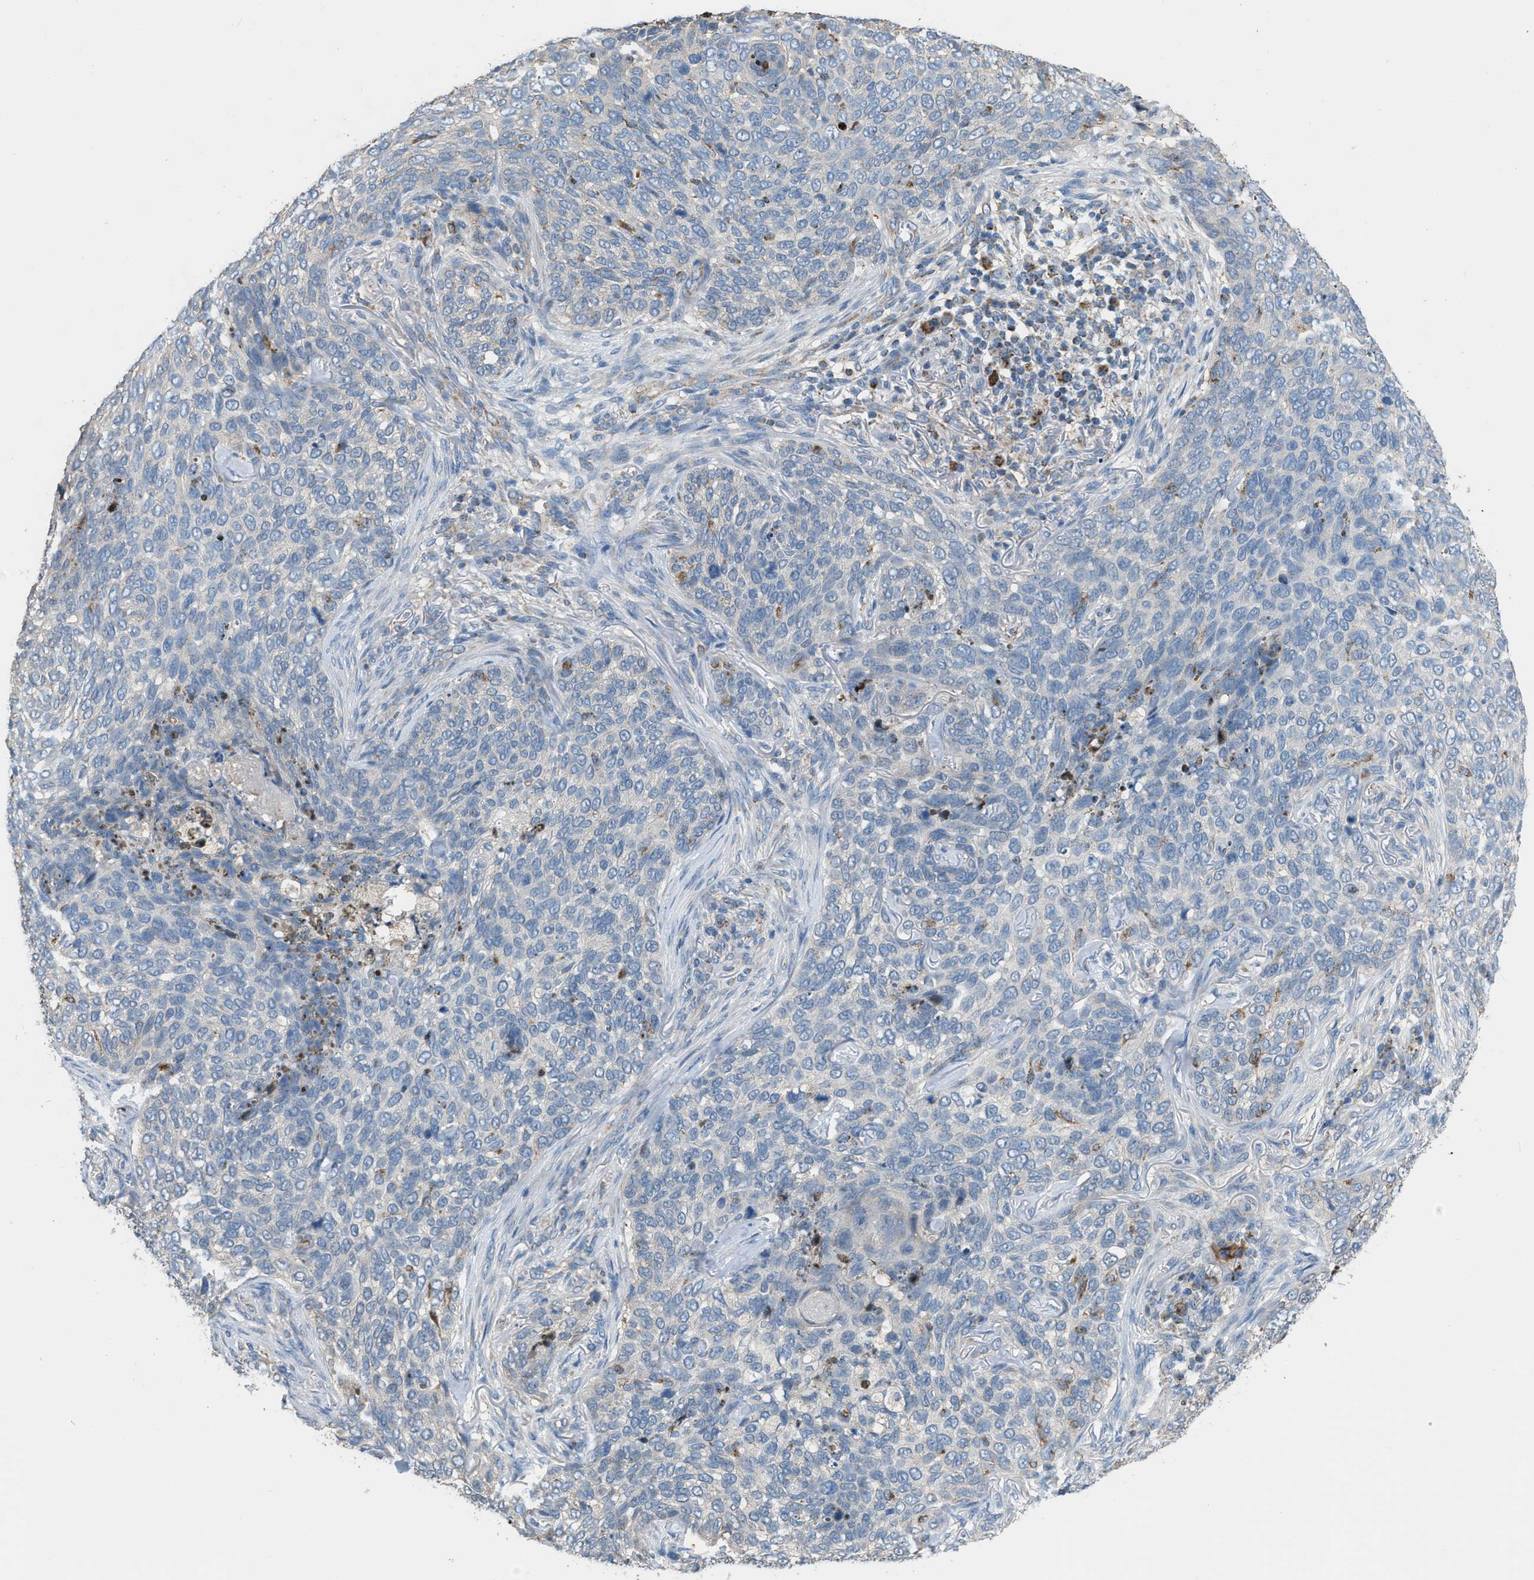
{"staining": {"intensity": "negative", "quantity": "none", "location": "none"}, "tissue": "skin cancer", "cell_type": "Tumor cells", "image_type": "cancer", "snomed": [{"axis": "morphology", "description": "Basal cell carcinoma"}, {"axis": "topography", "description": "Skin"}], "caption": "High magnification brightfield microscopy of basal cell carcinoma (skin) stained with DAB (brown) and counterstained with hematoxylin (blue): tumor cells show no significant staining.", "gene": "ETFB", "patient": {"sex": "female", "age": 64}}